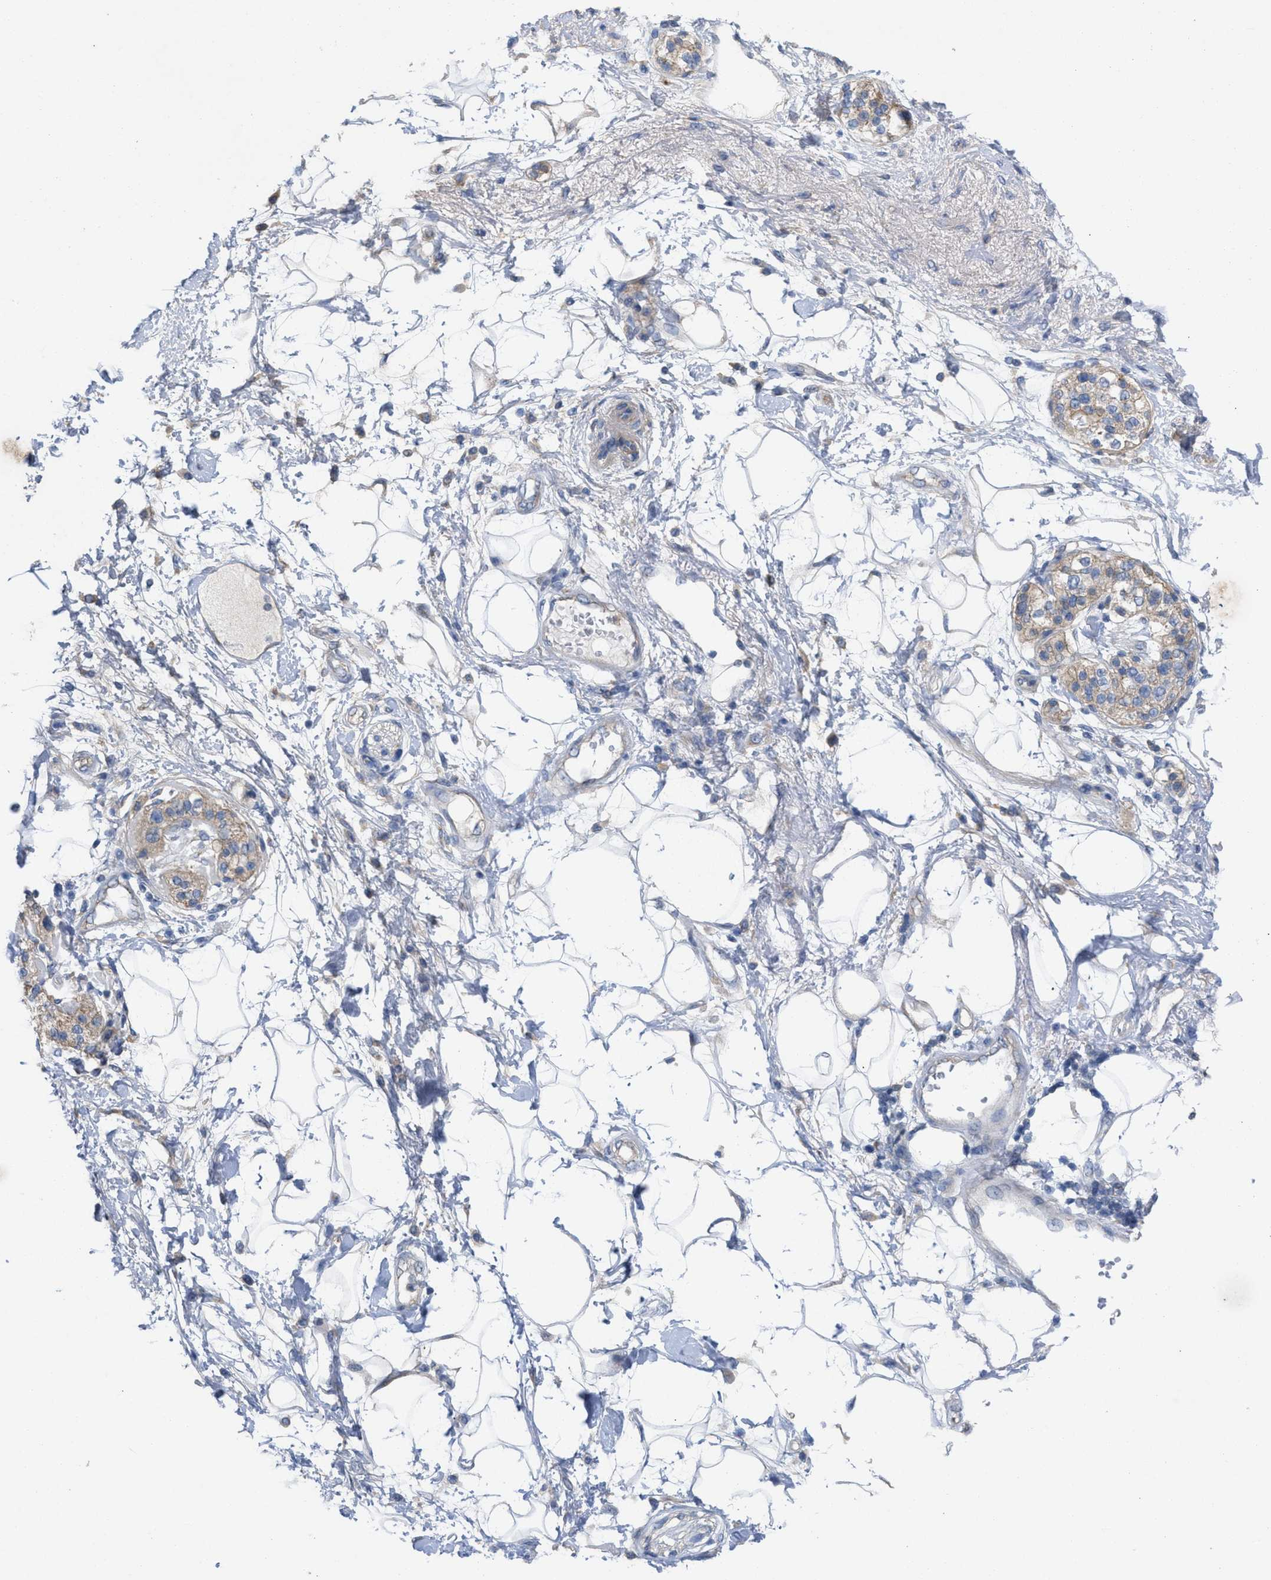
{"staining": {"intensity": "negative", "quantity": "none", "location": "none"}, "tissue": "adipose tissue", "cell_type": "Adipocytes", "image_type": "normal", "snomed": [{"axis": "morphology", "description": "Normal tissue, NOS"}, {"axis": "morphology", "description": "Adenocarcinoma, NOS"}, {"axis": "topography", "description": "Duodenum"}, {"axis": "topography", "description": "Peripheral nerve tissue"}], "caption": "Adipocytes are negative for protein expression in benign human adipose tissue. (DAB (3,3'-diaminobenzidine) immunohistochemistry (IHC) visualized using brightfield microscopy, high magnification).", "gene": "PLPPR5", "patient": {"sex": "female", "age": 60}}